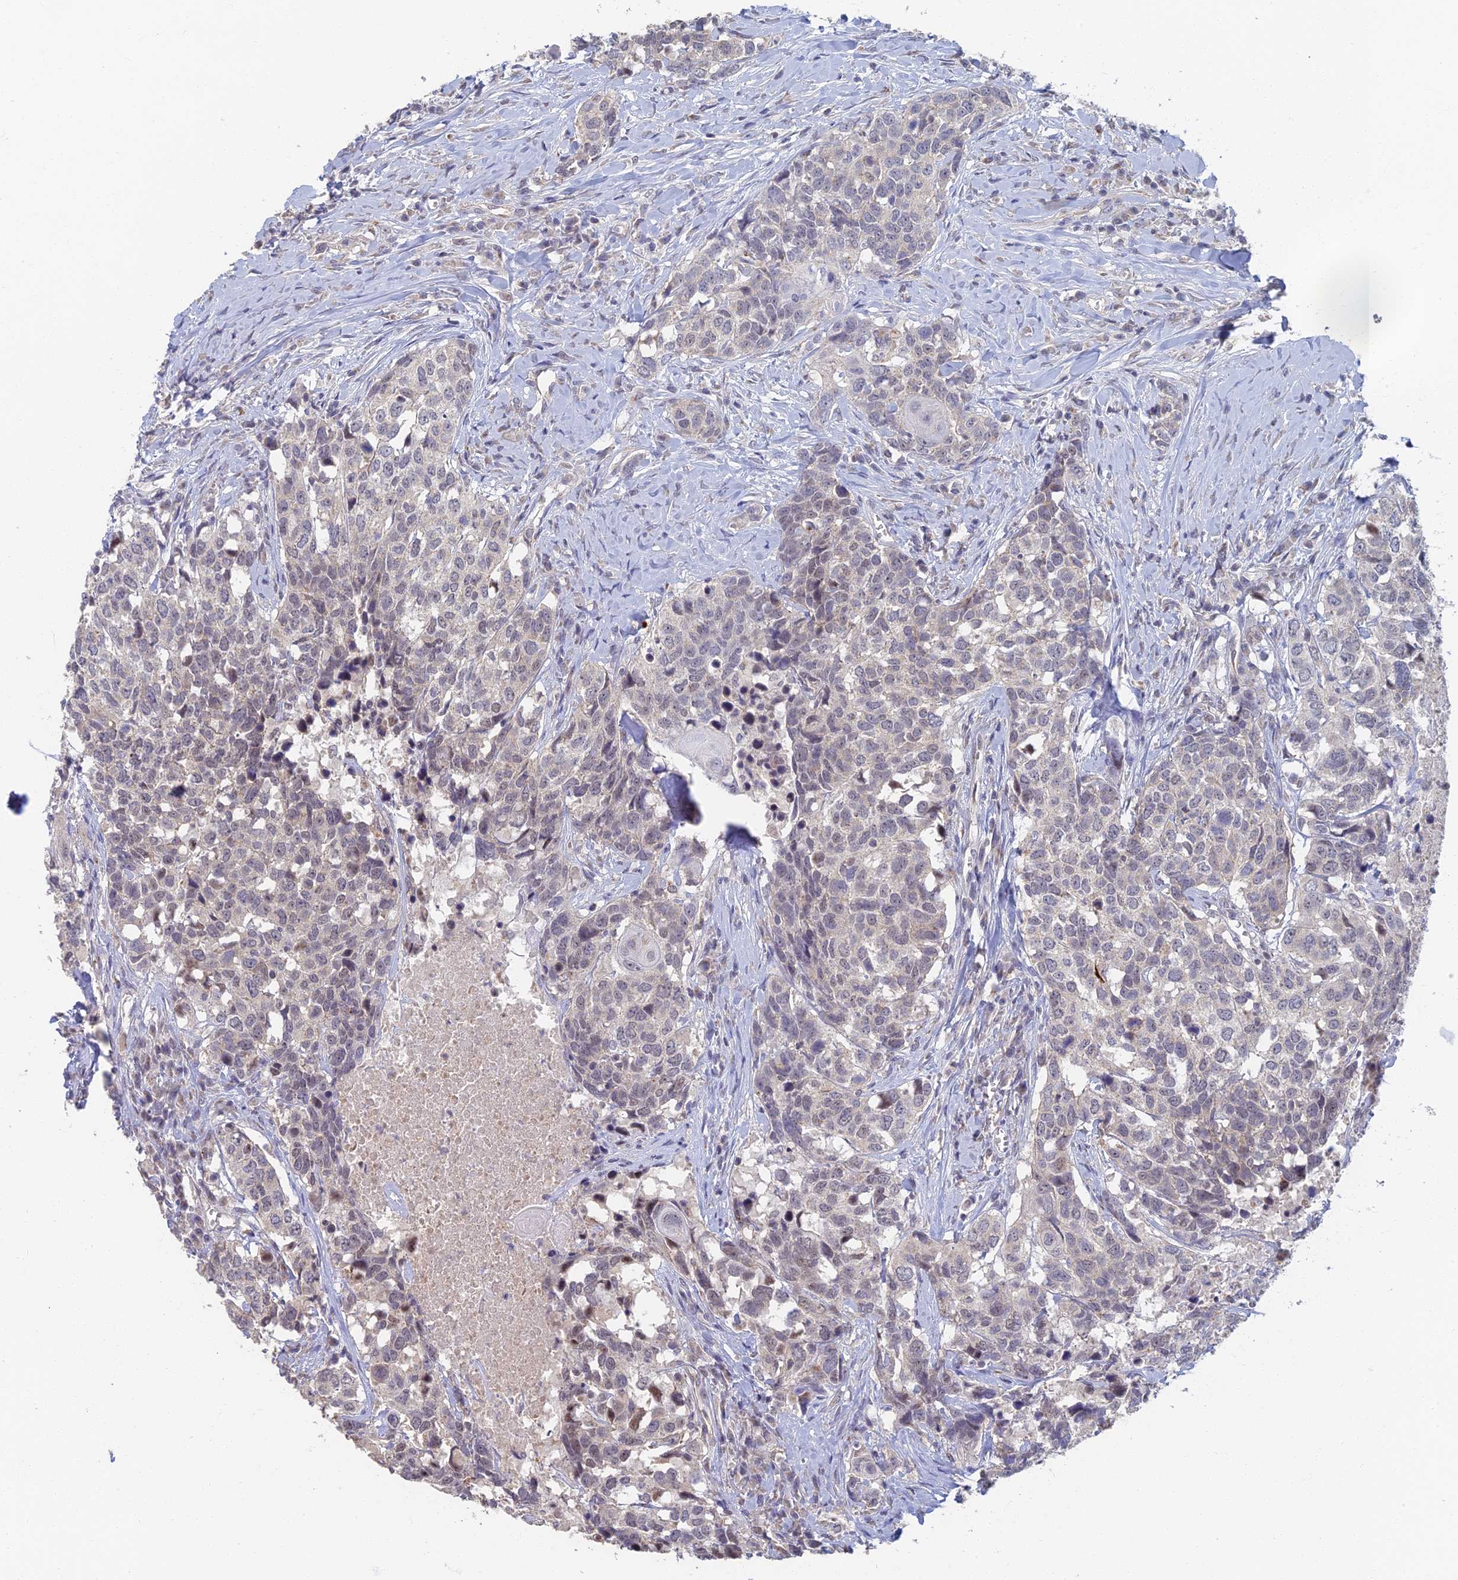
{"staining": {"intensity": "negative", "quantity": "none", "location": "none"}, "tissue": "head and neck cancer", "cell_type": "Tumor cells", "image_type": "cancer", "snomed": [{"axis": "morphology", "description": "Squamous cell carcinoma, NOS"}, {"axis": "topography", "description": "Head-Neck"}], "caption": "A micrograph of head and neck squamous cell carcinoma stained for a protein shows no brown staining in tumor cells.", "gene": "GPATCH1", "patient": {"sex": "male", "age": 66}}